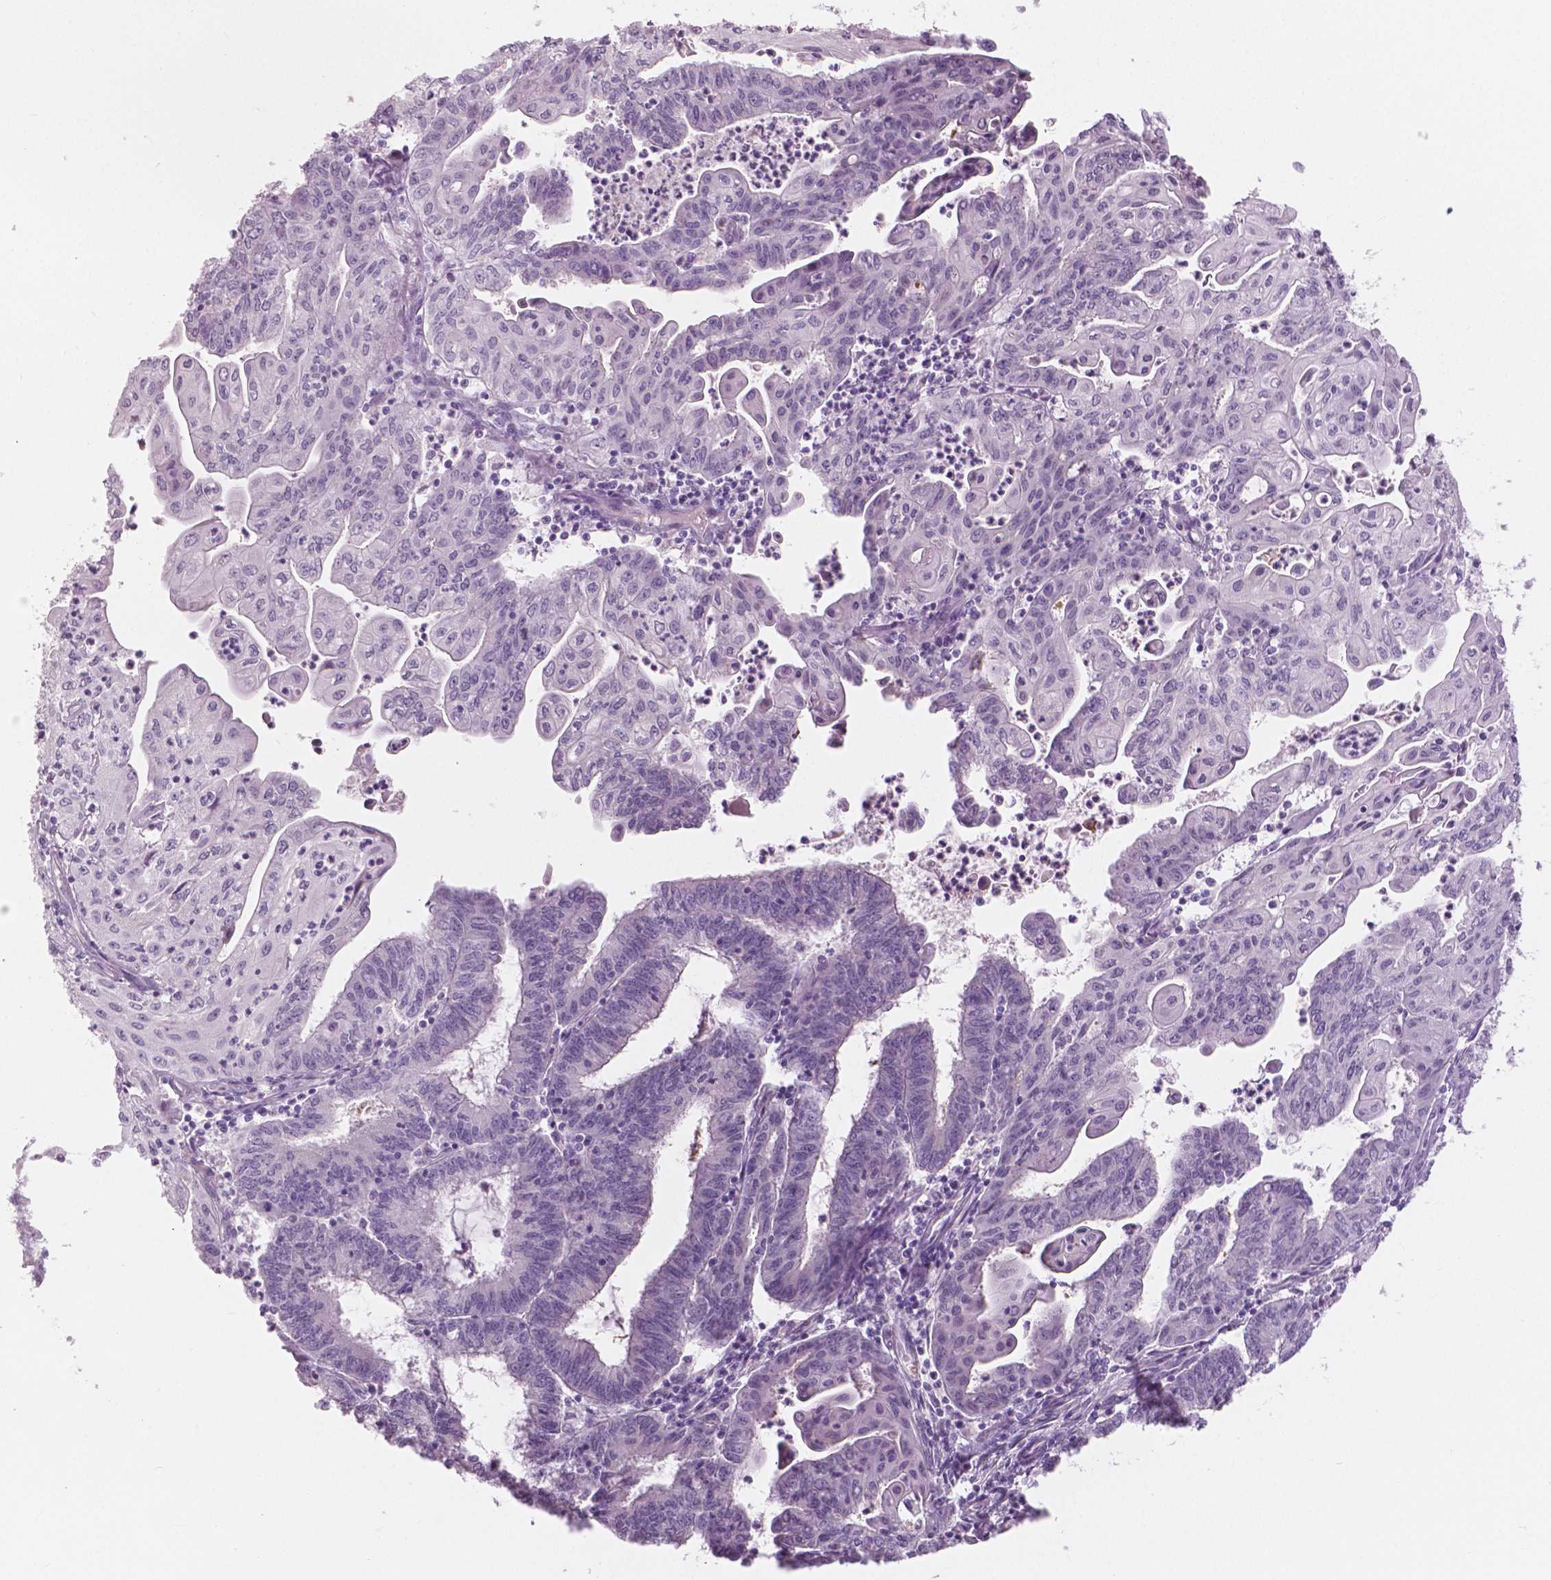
{"staining": {"intensity": "negative", "quantity": "none", "location": "none"}, "tissue": "endometrial cancer", "cell_type": "Tumor cells", "image_type": "cancer", "snomed": [{"axis": "morphology", "description": "Adenocarcinoma, NOS"}, {"axis": "topography", "description": "Endometrium"}], "caption": "Image shows no significant protein expression in tumor cells of adenocarcinoma (endometrial).", "gene": "A4GNT", "patient": {"sex": "female", "age": 61}}